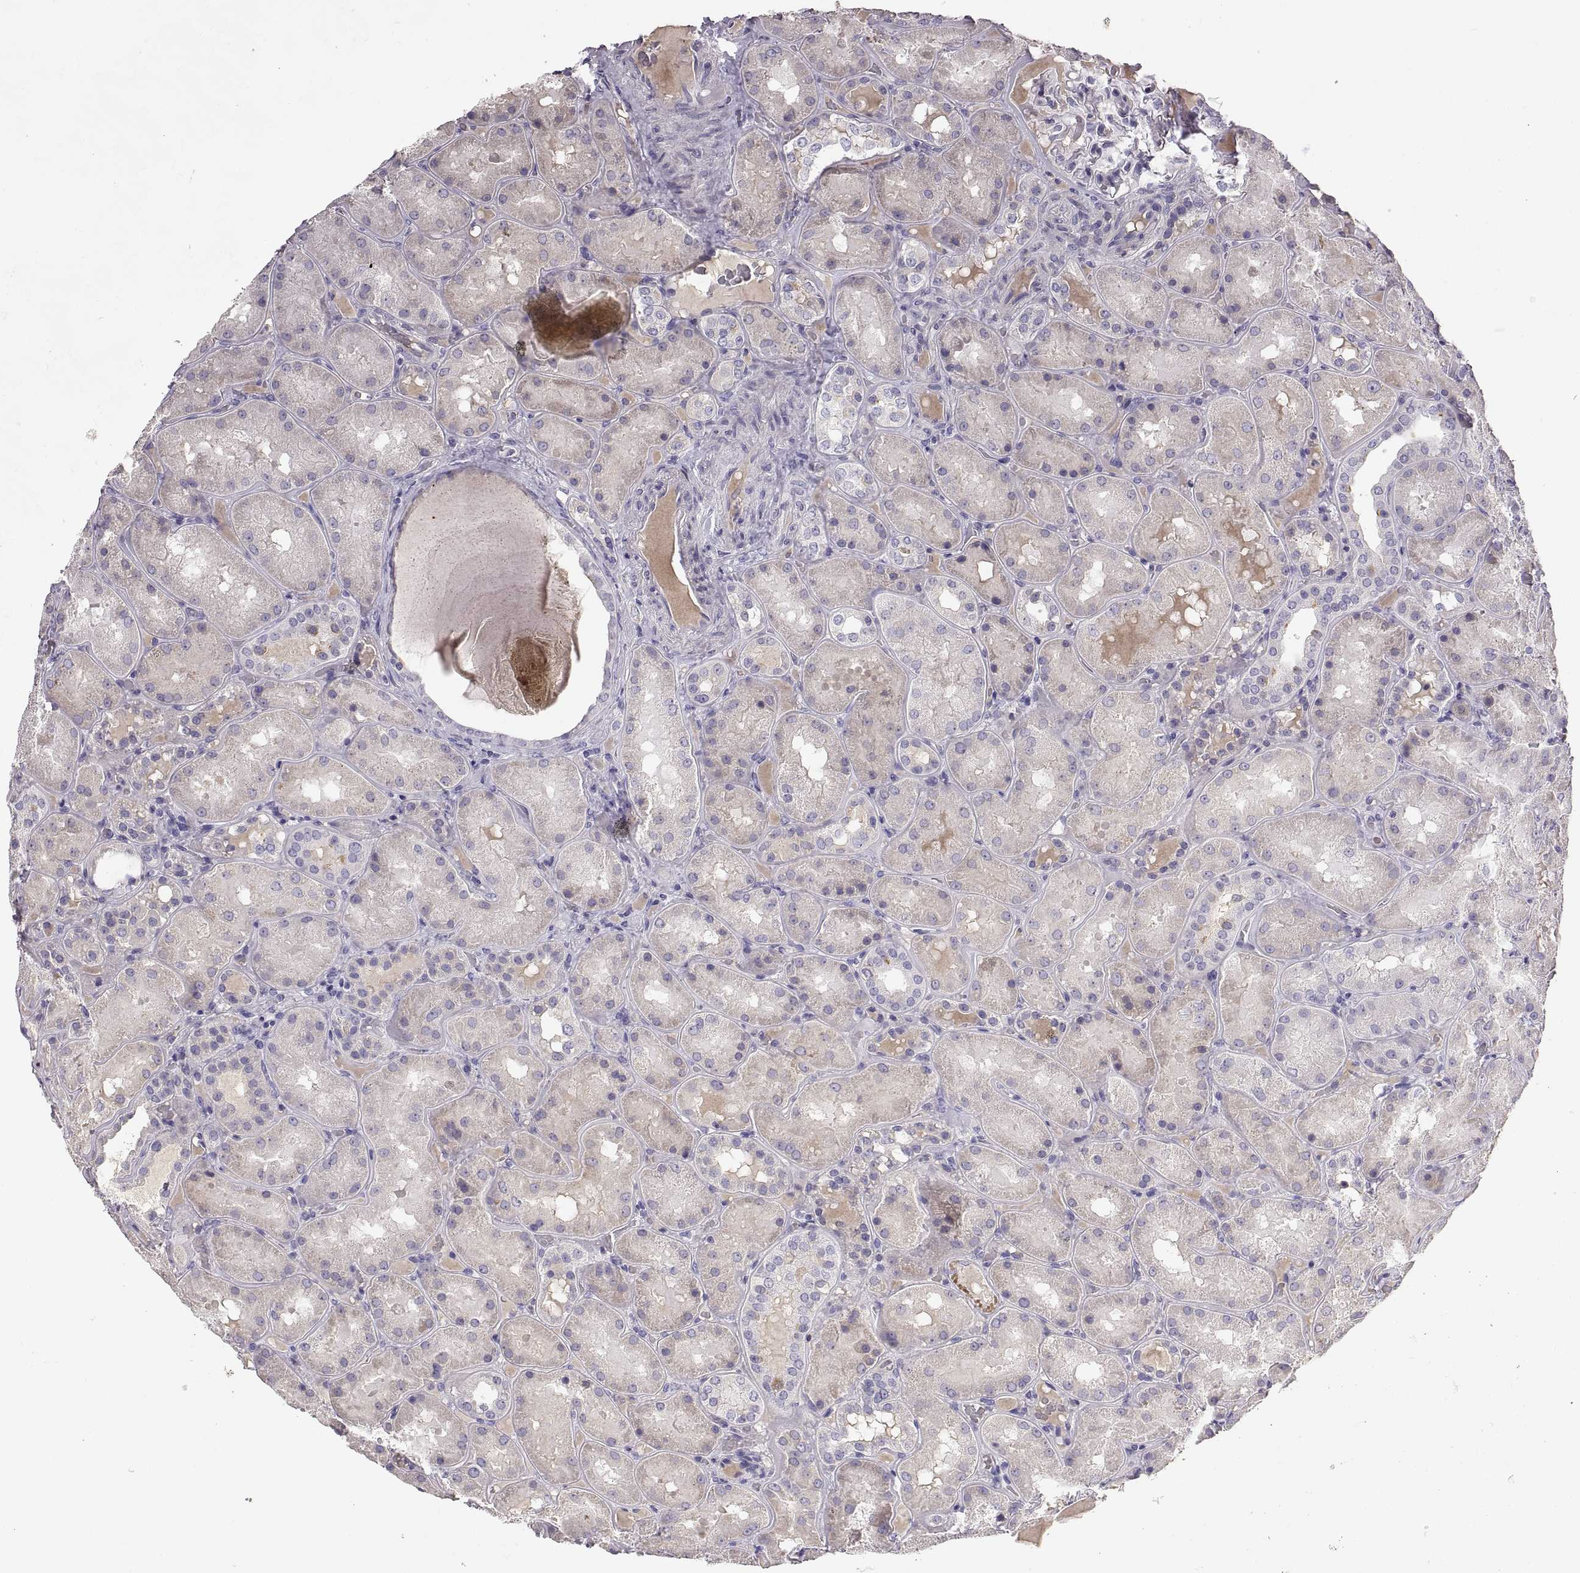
{"staining": {"intensity": "negative", "quantity": "none", "location": "none"}, "tissue": "kidney", "cell_type": "Cells in glomeruli", "image_type": "normal", "snomed": [{"axis": "morphology", "description": "Normal tissue, NOS"}, {"axis": "topography", "description": "Kidney"}], "caption": "DAB immunohistochemical staining of benign kidney shows no significant expression in cells in glomeruli. (DAB (3,3'-diaminobenzidine) immunohistochemistry, high magnification).", "gene": "ADAM32", "patient": {"sex": "male", "age": 73}}